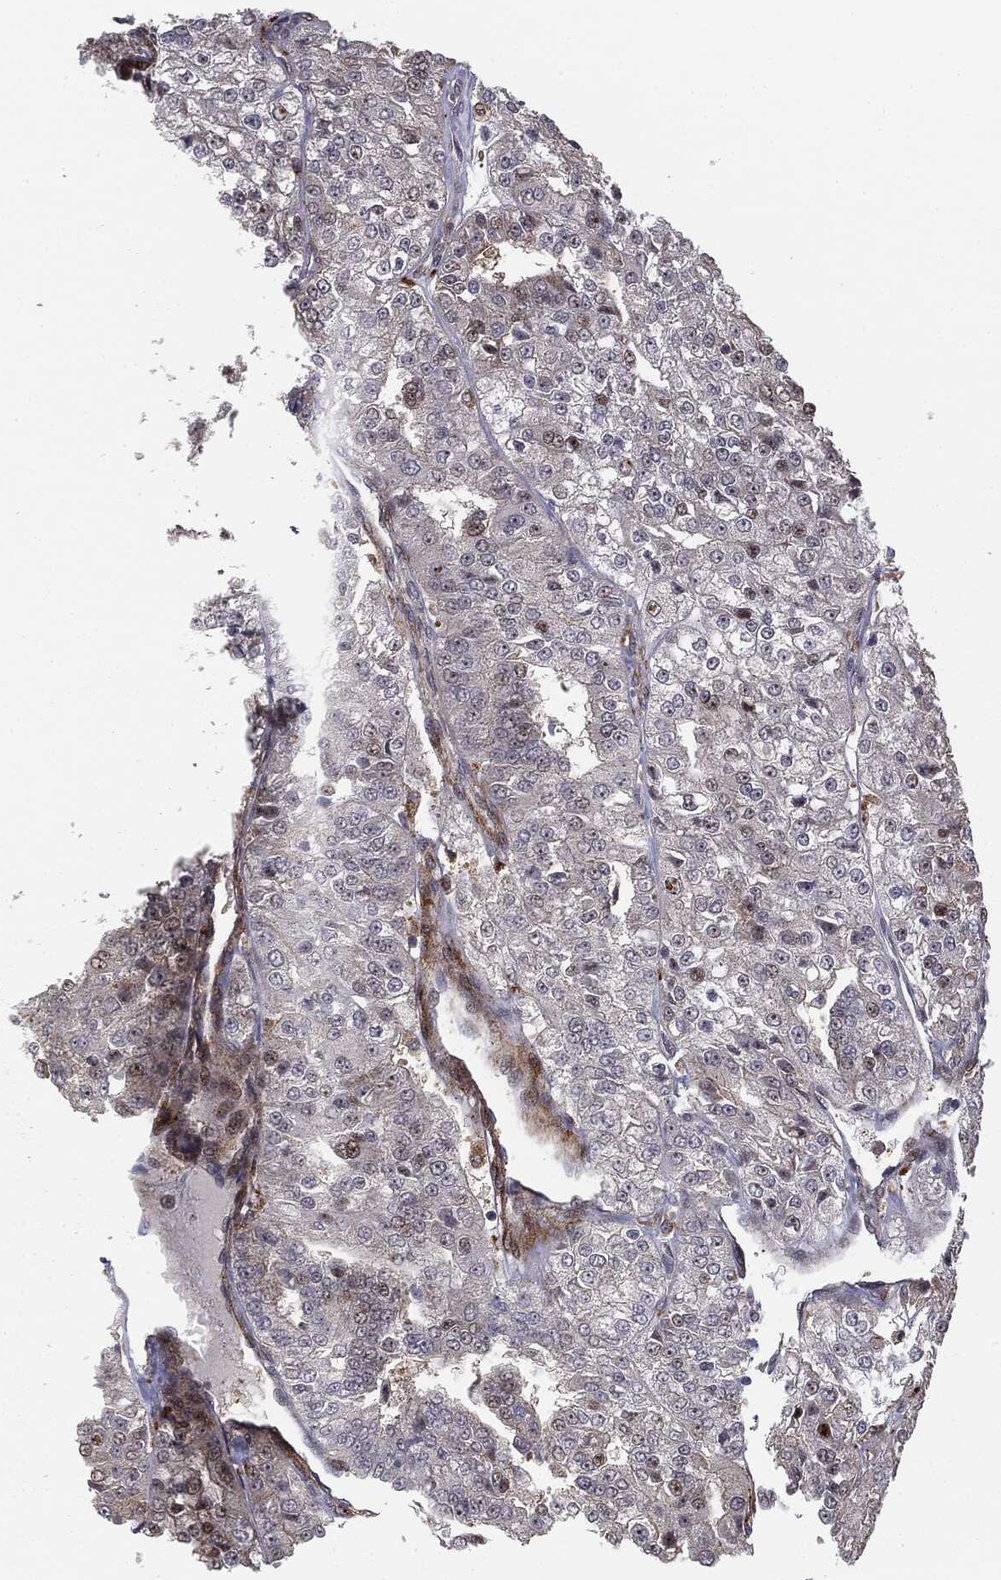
{"staining": {"intensity": "negative", "quantity": "none", "location": "none"}, "tissue": "renal cancer", "cell_type": "Tumor cells", "image_type": "cancer", "snomed": [{"axis": "morphology", "description": "Adenocarcinoma, NOS"}, {"axis": "topography", "description": "Kidney"}], "caption": "Histopathology image shows no protein positivity in tumor cells of adenocarcinoma (renal) tissue.", "gene": "PTEN", "patient": {"sex": "female", "age": 63}}